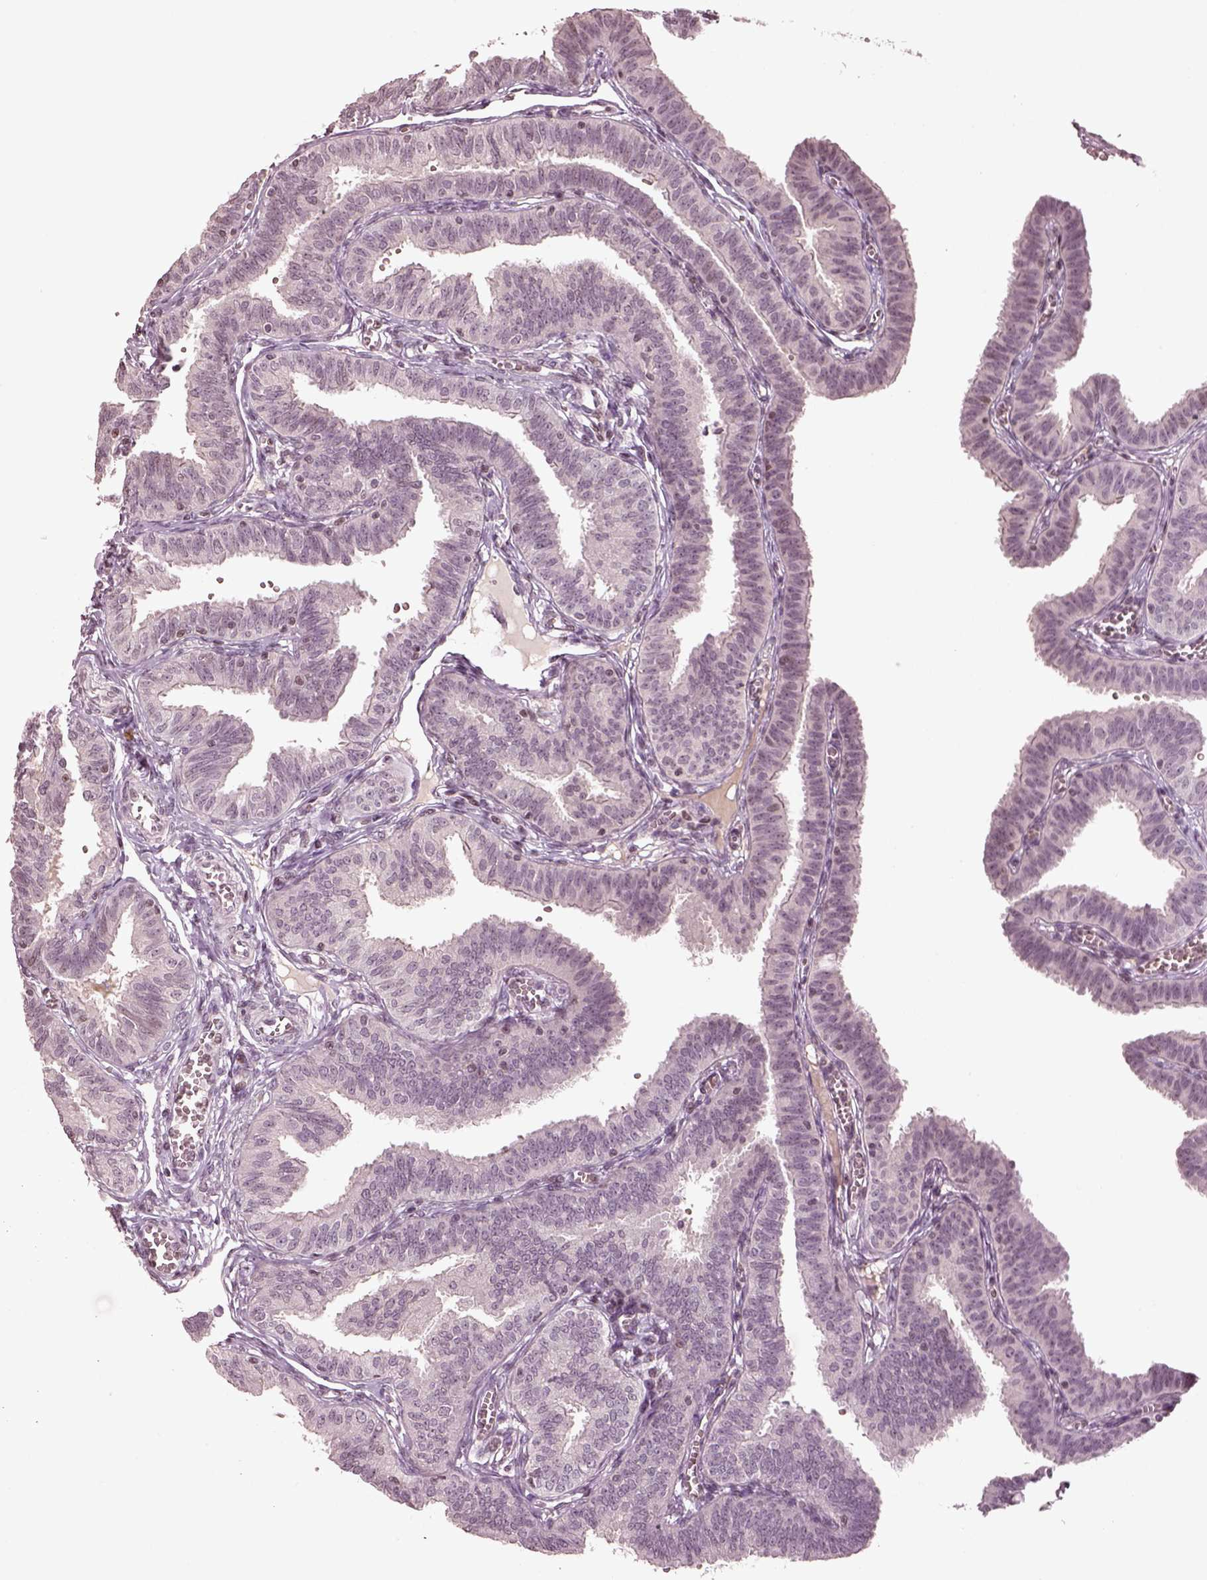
{"staining": {"intensity": "negative", "quantity": "none", "location": "none"}, "tissue": "fallopian tube", "cell_type": "Glandular cells", "image_type": "normal", "snomed": [{"axis": "morphology", "description": "Normal tissue, NOS"}, {"axis": "topography", "description": "Fallopian tube"}], "caption": "Immunohistochemistry image of benign fallopian tube stained for a protein (brown), which reveals no expression in glandular cells.", "gene": "GRM4", "patient": {"sex": "female", "age": 25}}